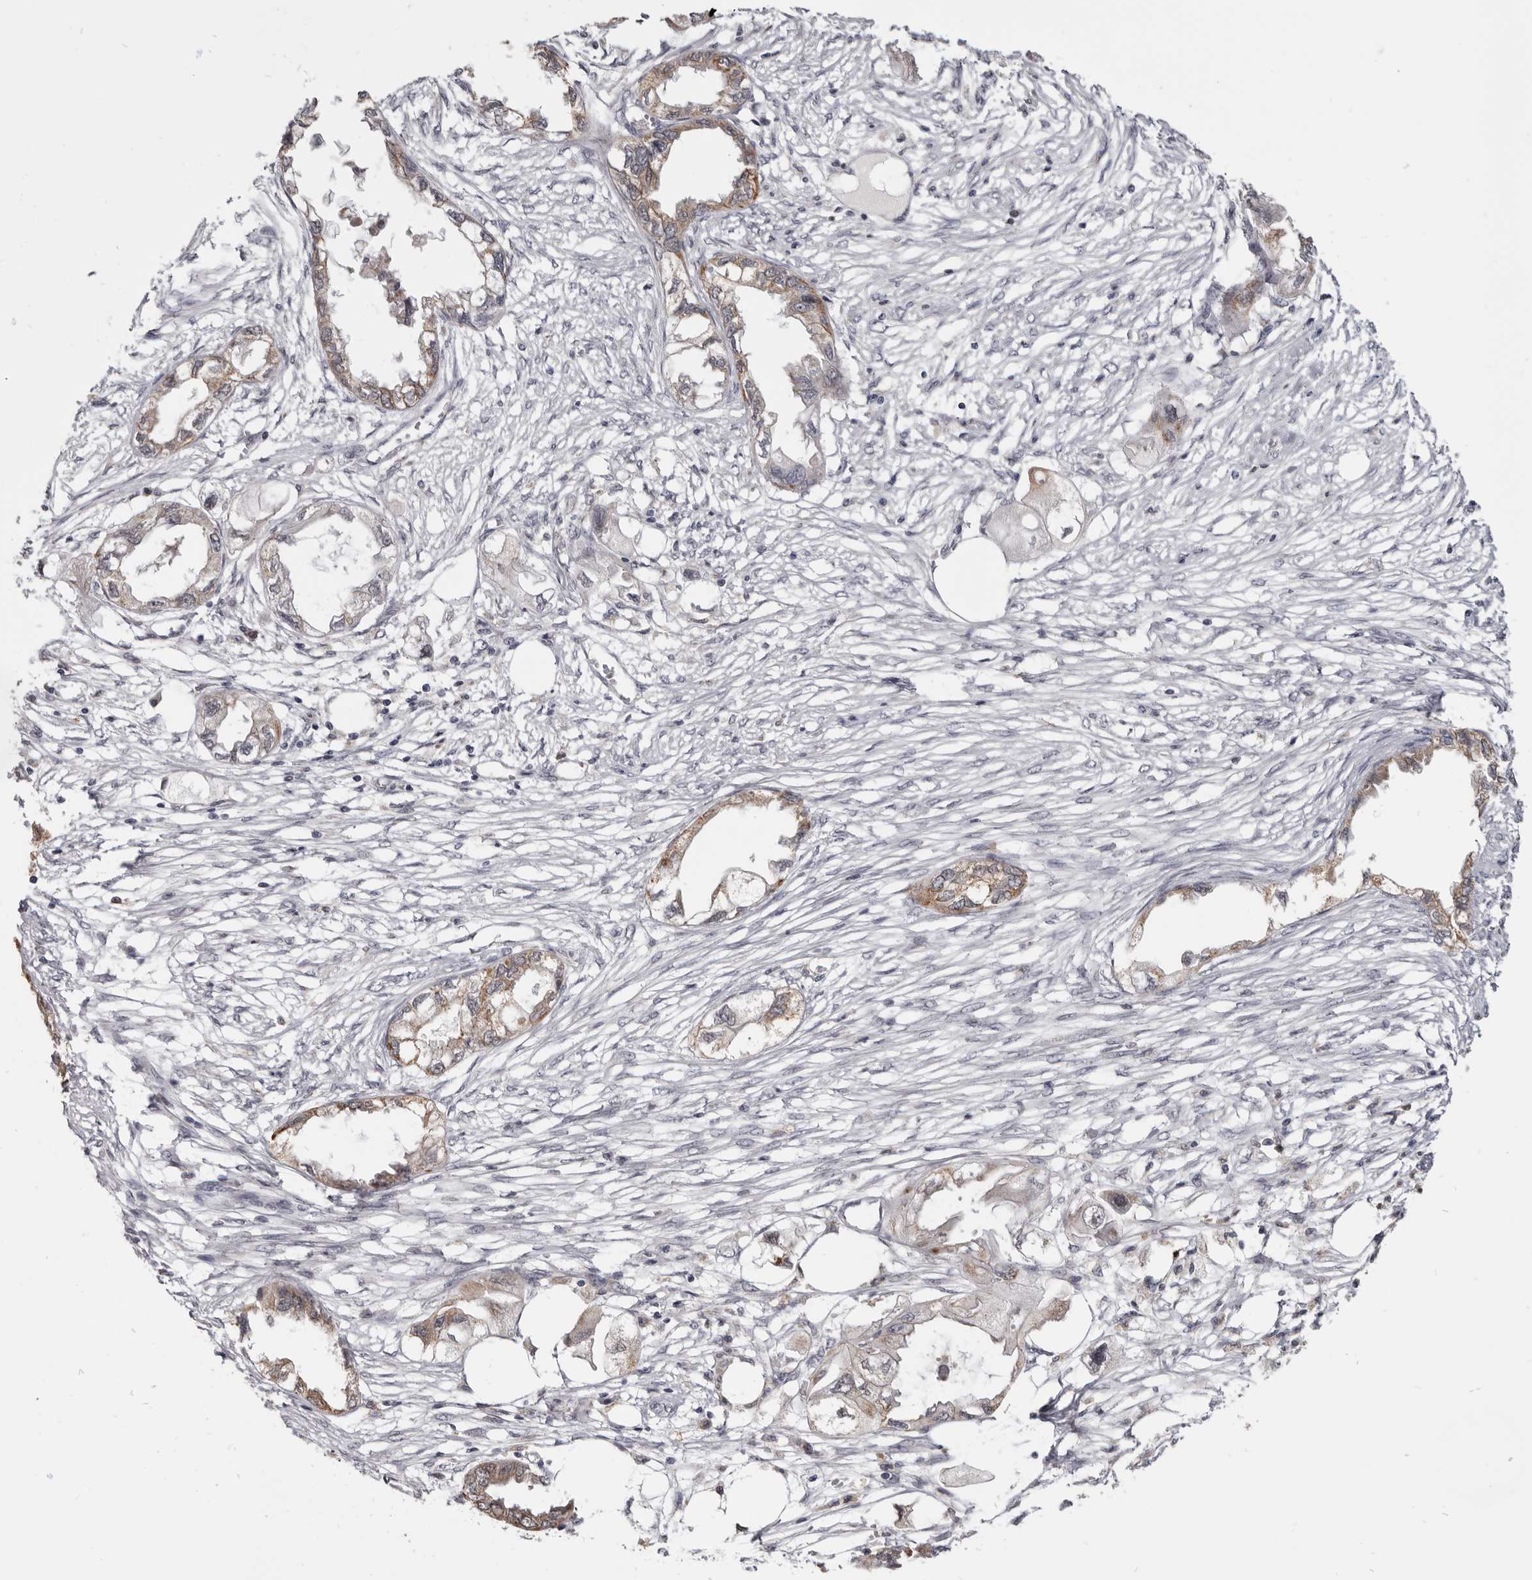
{"staining": {"intensity": "moderate", "quantity": ">75%", "location": "cytoplasmic/membranous"}, "tissue": "endometrial cancer", "cell_type": "Tumor cells", "image_type": "cancer", "snomed": [{"axis": "morphology", "description": "Adenocarcinoma, NOS"}, {"axis": "morphology", "description": "Adenocarcinoma, metastatic, NOS"}, {"axis": "topography", "description": "Adipose tissue"}, {"axis": "topography", "description": "Endometrium"}], "caption": "Protein staining by immunohistochemistry (IHC) shows moderate cytoplasmic/membranous positivity in about >75% of tumor cells in endometrial adenocarcinoma.", "gene": "CGN", "patient": {"sex": "female", "age": 67}}